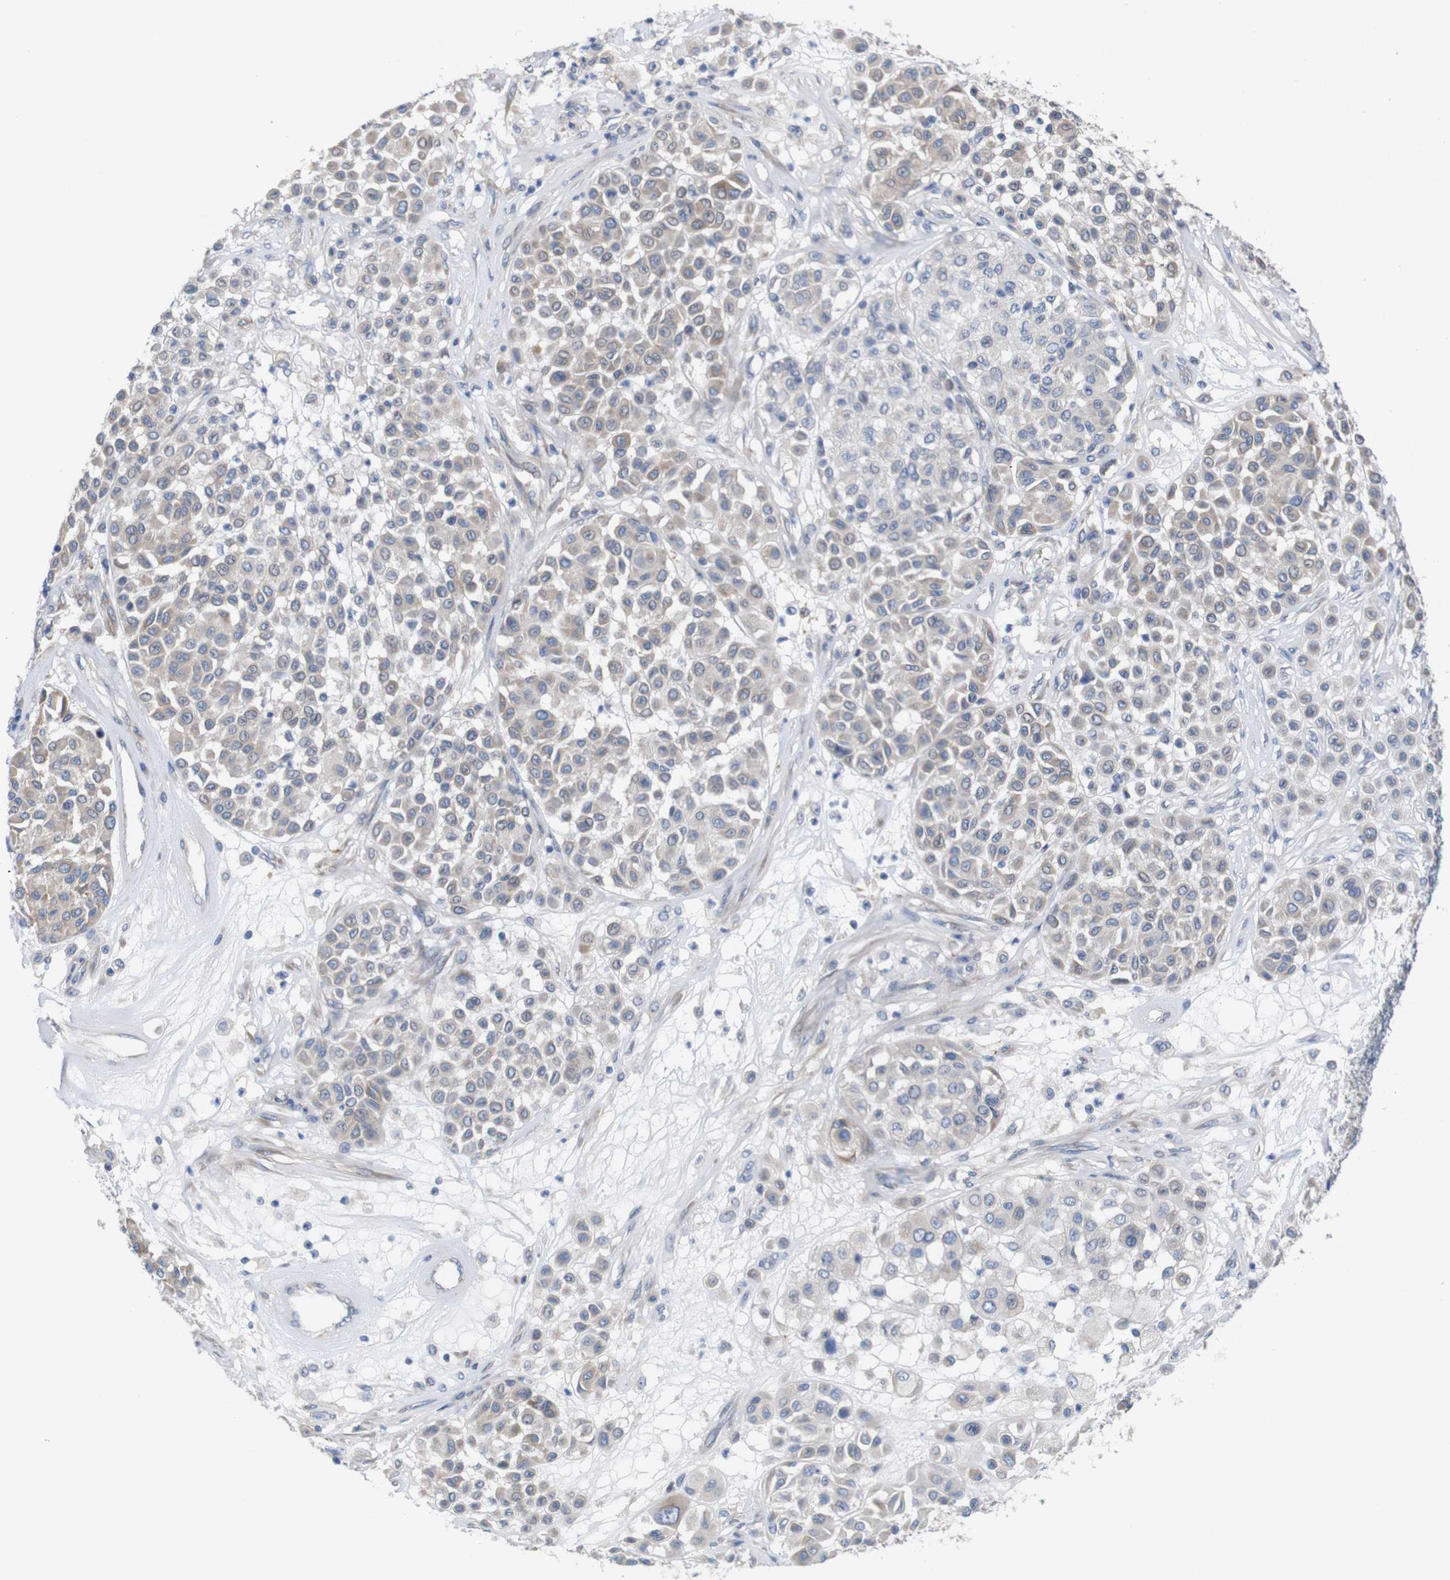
{"staining": {"intensity": "weak", "quantity": "<25%", "location": "cytoplasmic/membranous"}, "tissue": "melanoma", "cell_type": "Tumor cells", "image_type": "cancer", "snomed": [{"axis": "morphology", "description": "Malignant melanoma, Metastatic site"}, {"axis": "topography", "description": "Soft tissue"}], "caption": "Human malignant melanoma (metastatic site) stained for a protein using IHC exhibits no expression in tumor cells.", "gene": "MYEOV", "patient": {"sex": "male", "age": 41}}